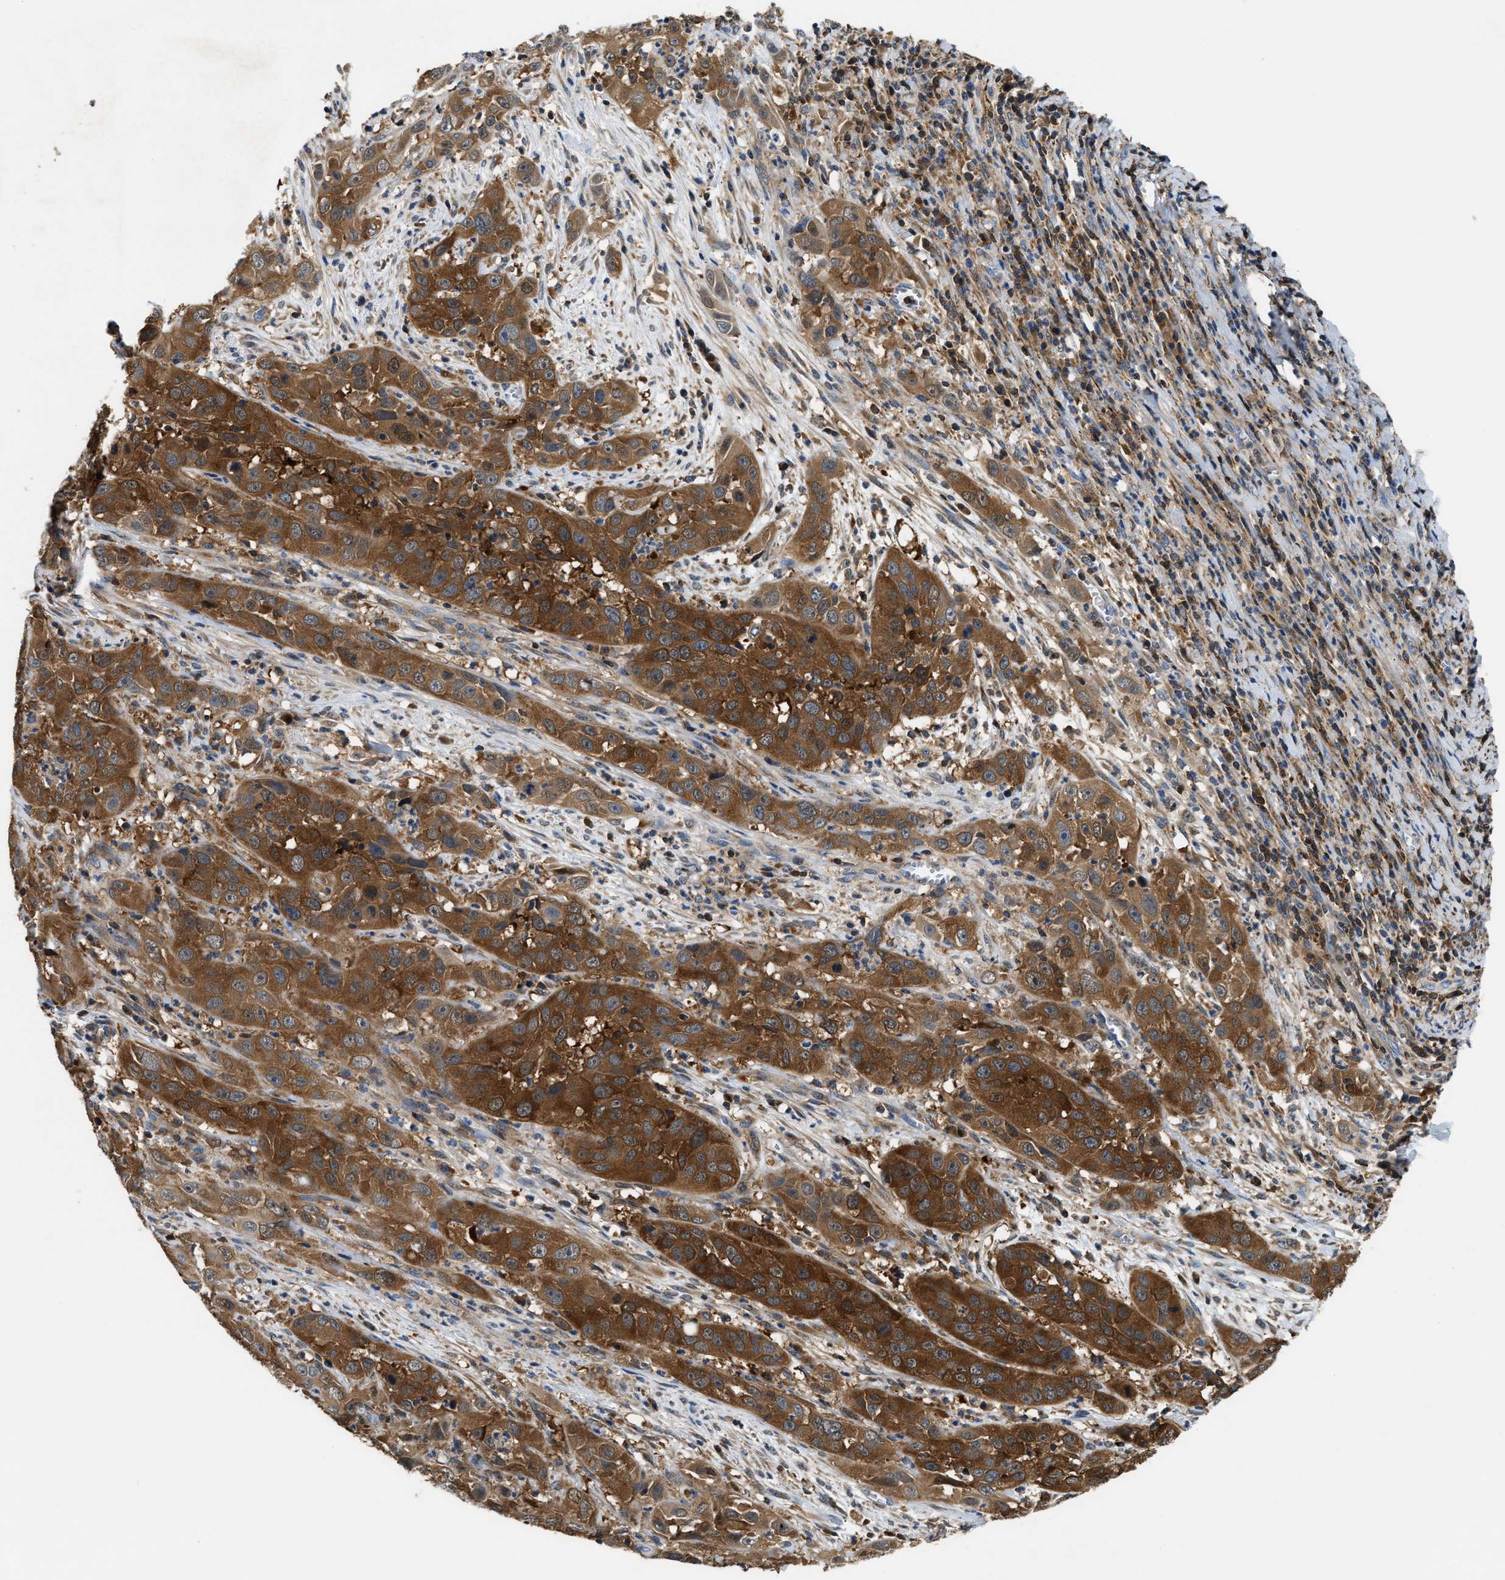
{"staining": {"intensity": "strong", "quantity": ">75%", "location": "cytoplasmic/membranous"}, "tissue": "cervical cancer", "cell_type": "Tumor cells", "image_type": "cancer", "snomed": [{"axis": "morphology", "description": "Squamous cell carcinoma, NOS"}, {"axis": "topography", "description": "Cervix"}], "caption": "Immunohistochemical staining of human cervical cancer displays high levels of strong cytoplasmic/membranous protein expression in about >75% of tumor cells.", "gene": "CCM2", "patient": {"sex": "female", "age": 32}}